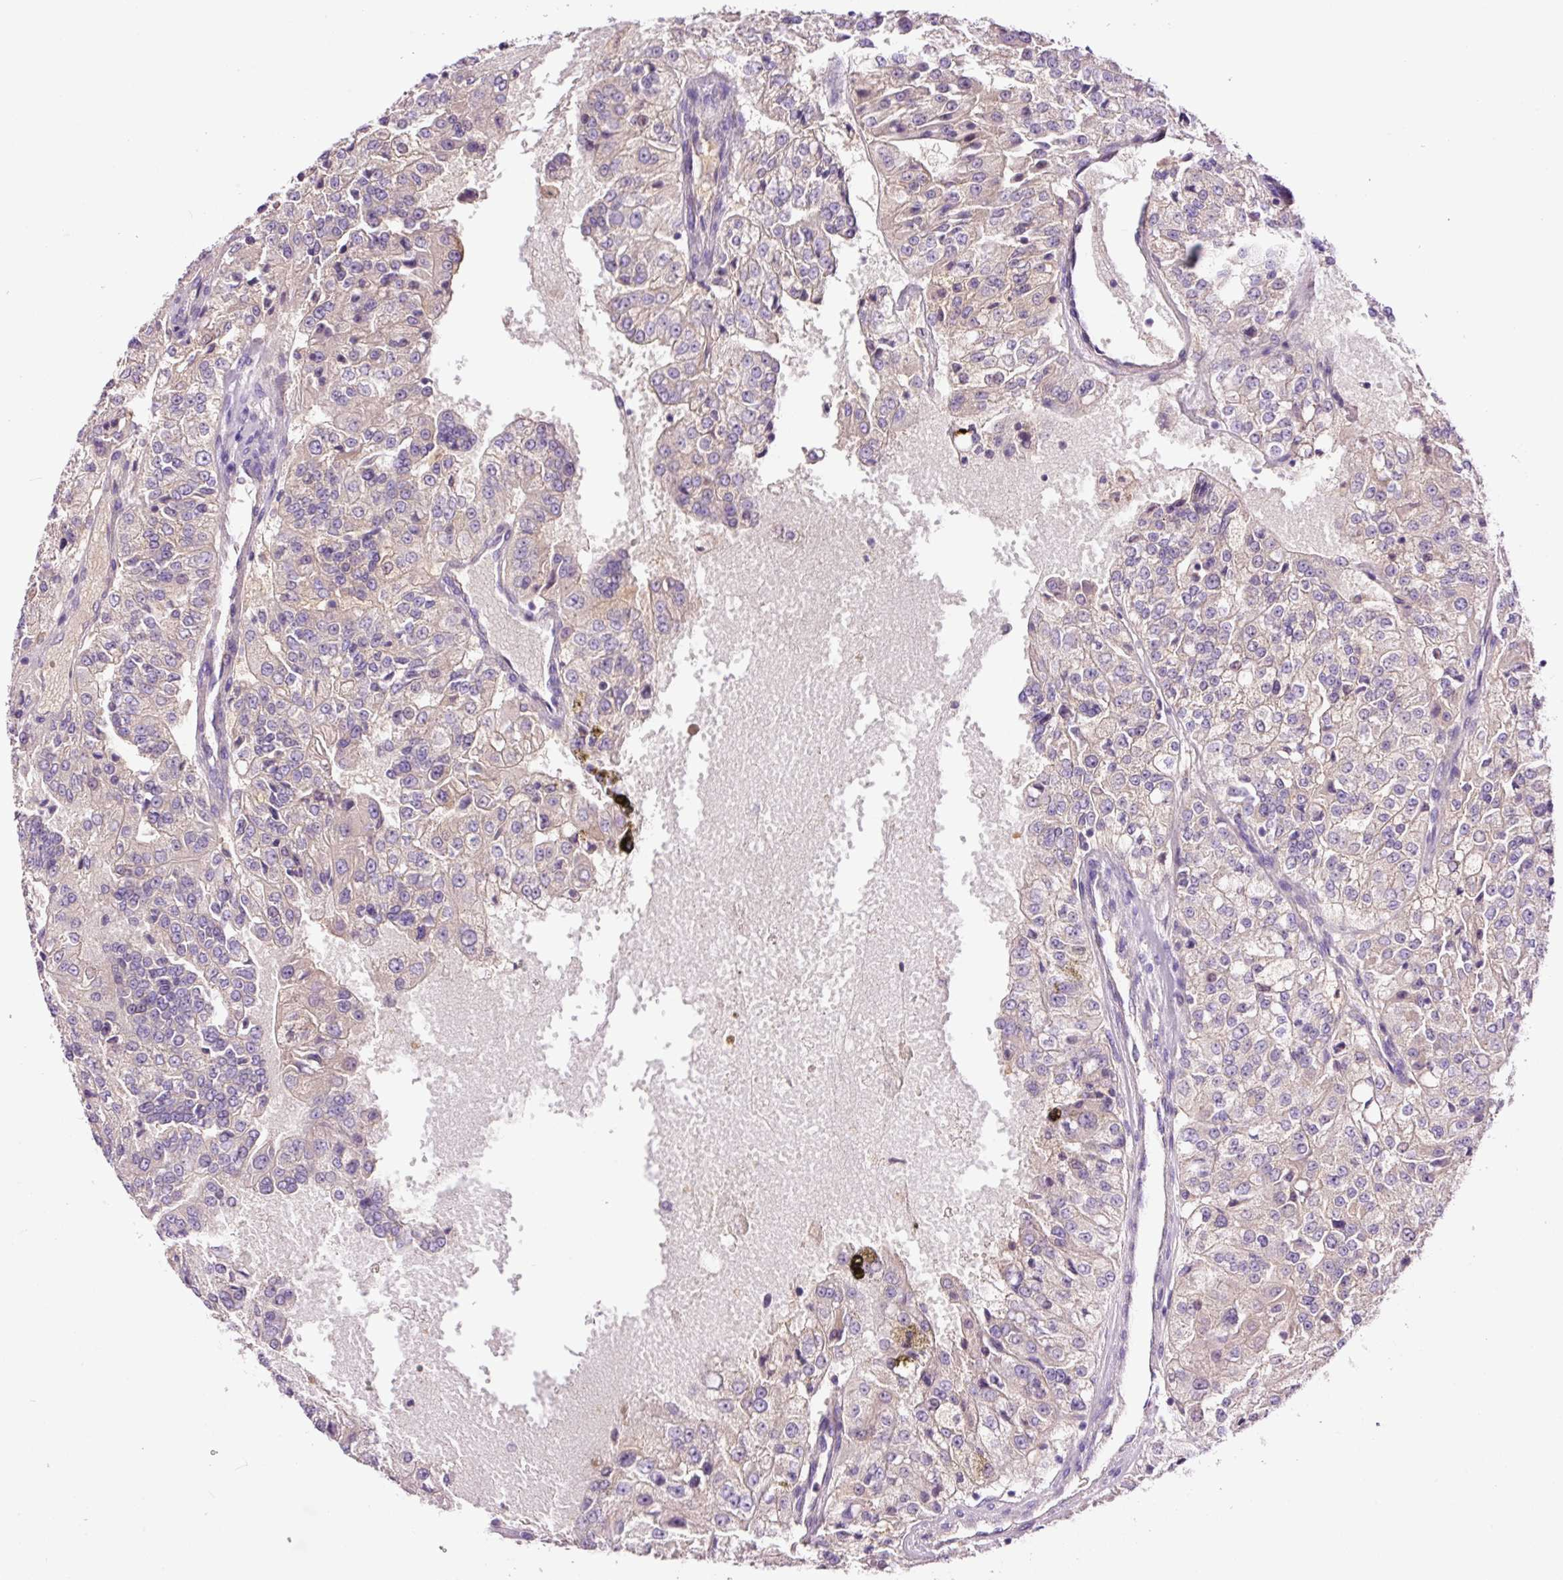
{"staining": {"intensity": "weak", "quantity": "<25%", "location": "cytoplasmic/membranous"}, "tissue": "renal cancer", "cell_type": "Tumor cells", "image_type": "cancer", "snomed": [{"axis": "morphology", "description": "Adenocarcinoma, NOS"}, {"axis": "topography", "description": "Kidney"}], "caption": "An immunohistochemistry (IHC) micrograph of renal cancer is shown. There is no staining in tumor cells of renal cancer.", "gene": "DPPA4", "patient": {"sex": "female", "age": 63}}